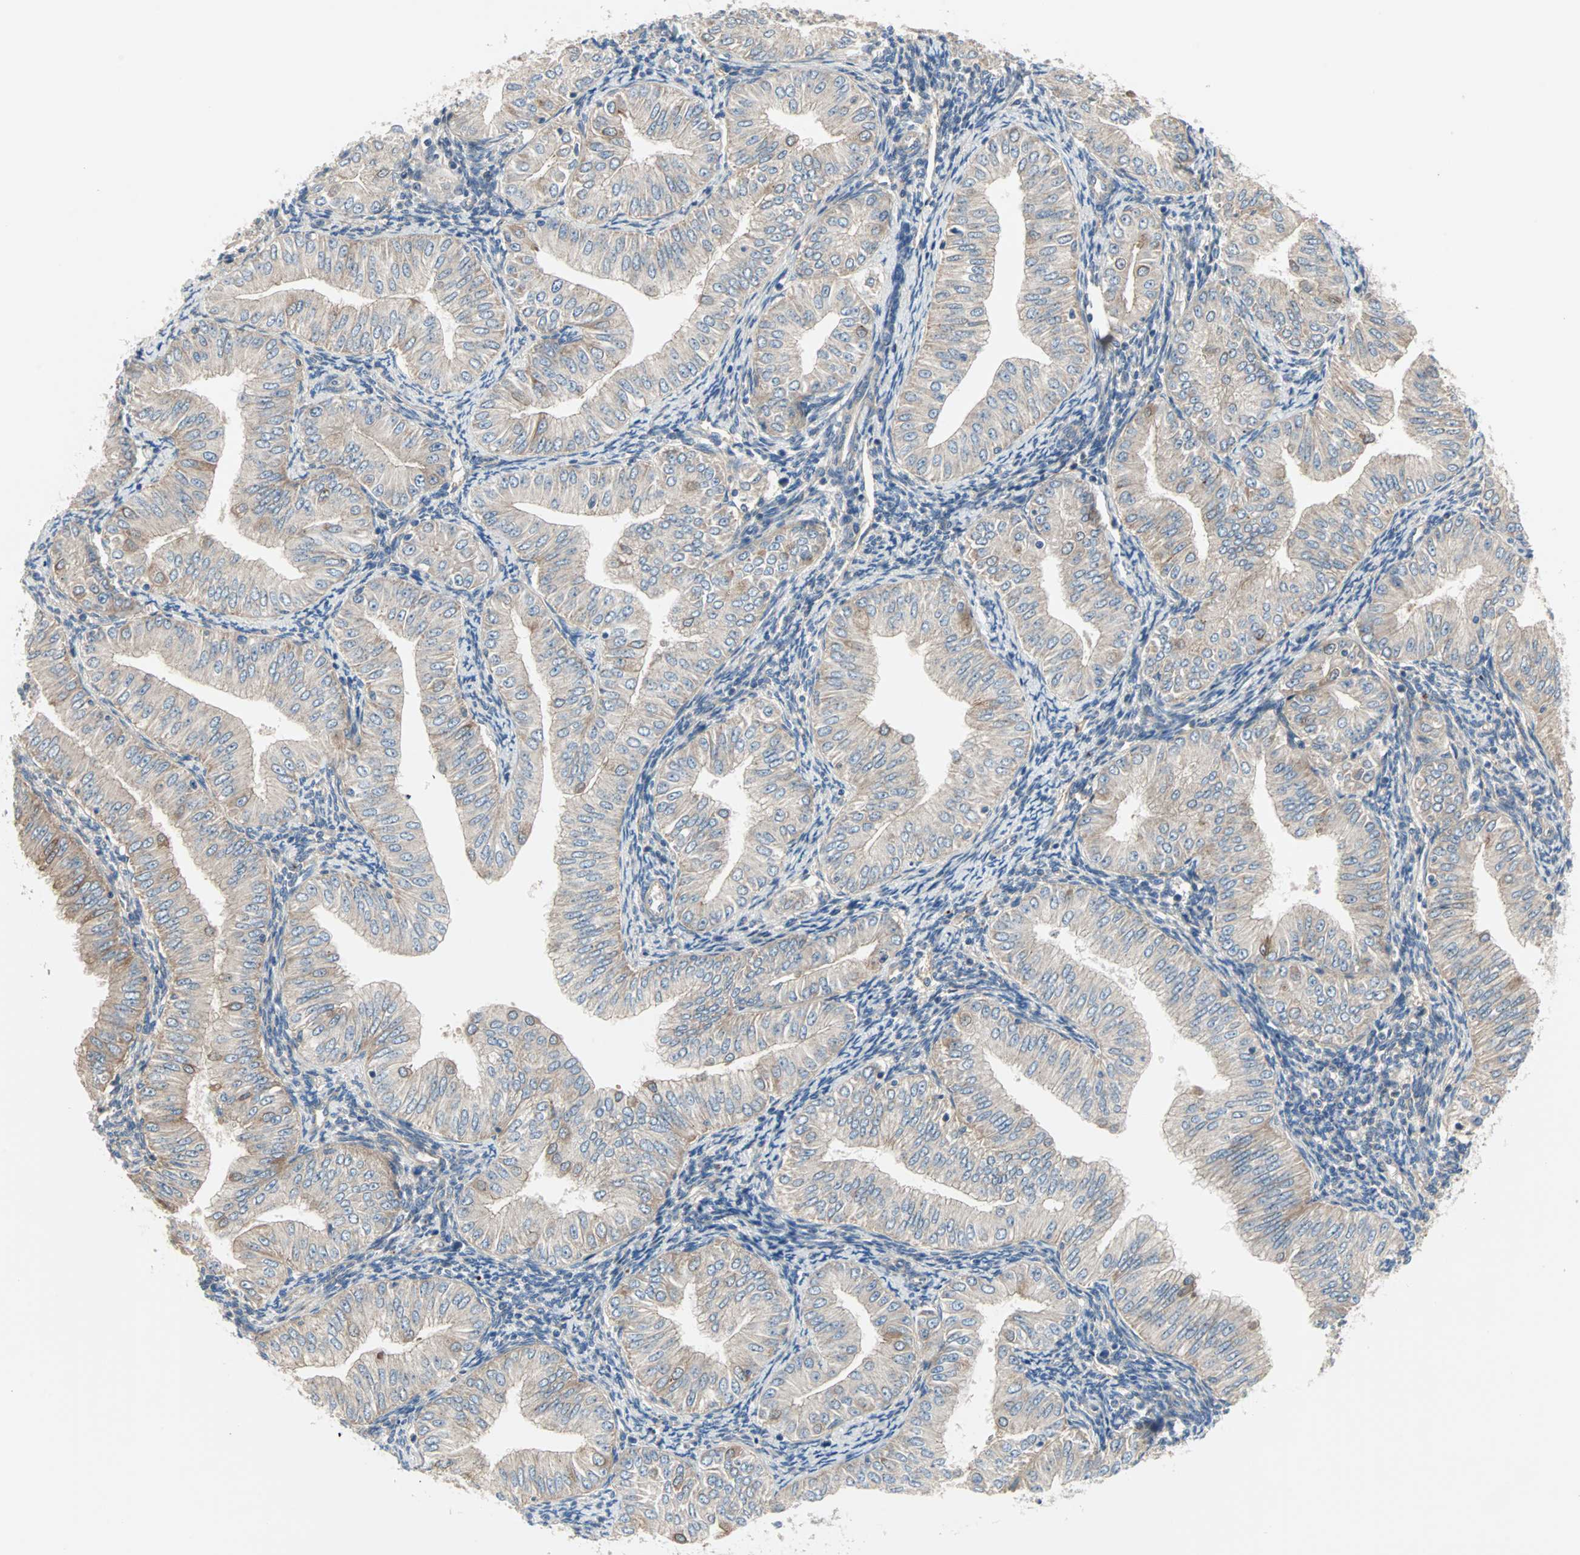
{"staining": {"intensity": "weak", "quantity": "25%-75%", "location": "cytoplasmic/membranous"}, "tissue": "endometrial cancer", "cell_type": "Tumor cells", "image_type": "cancer", "snomed": [{"axis": "morphology", "description": "Normal tissue, NOS"}, {"axis": "morphology", "description": "Adenocarcinoma, NOS"}, {"axis": "topography", "description": "Endometrium"}], "caption": "The histopathology image exhibits a brown stain indicating the presence of a protein in the cytoplasmic/membranous of tumor cells in adenocarcinoma (endometrial).", "gene": "PDE8A", "patient": {"sex": "female", "age": 53}}